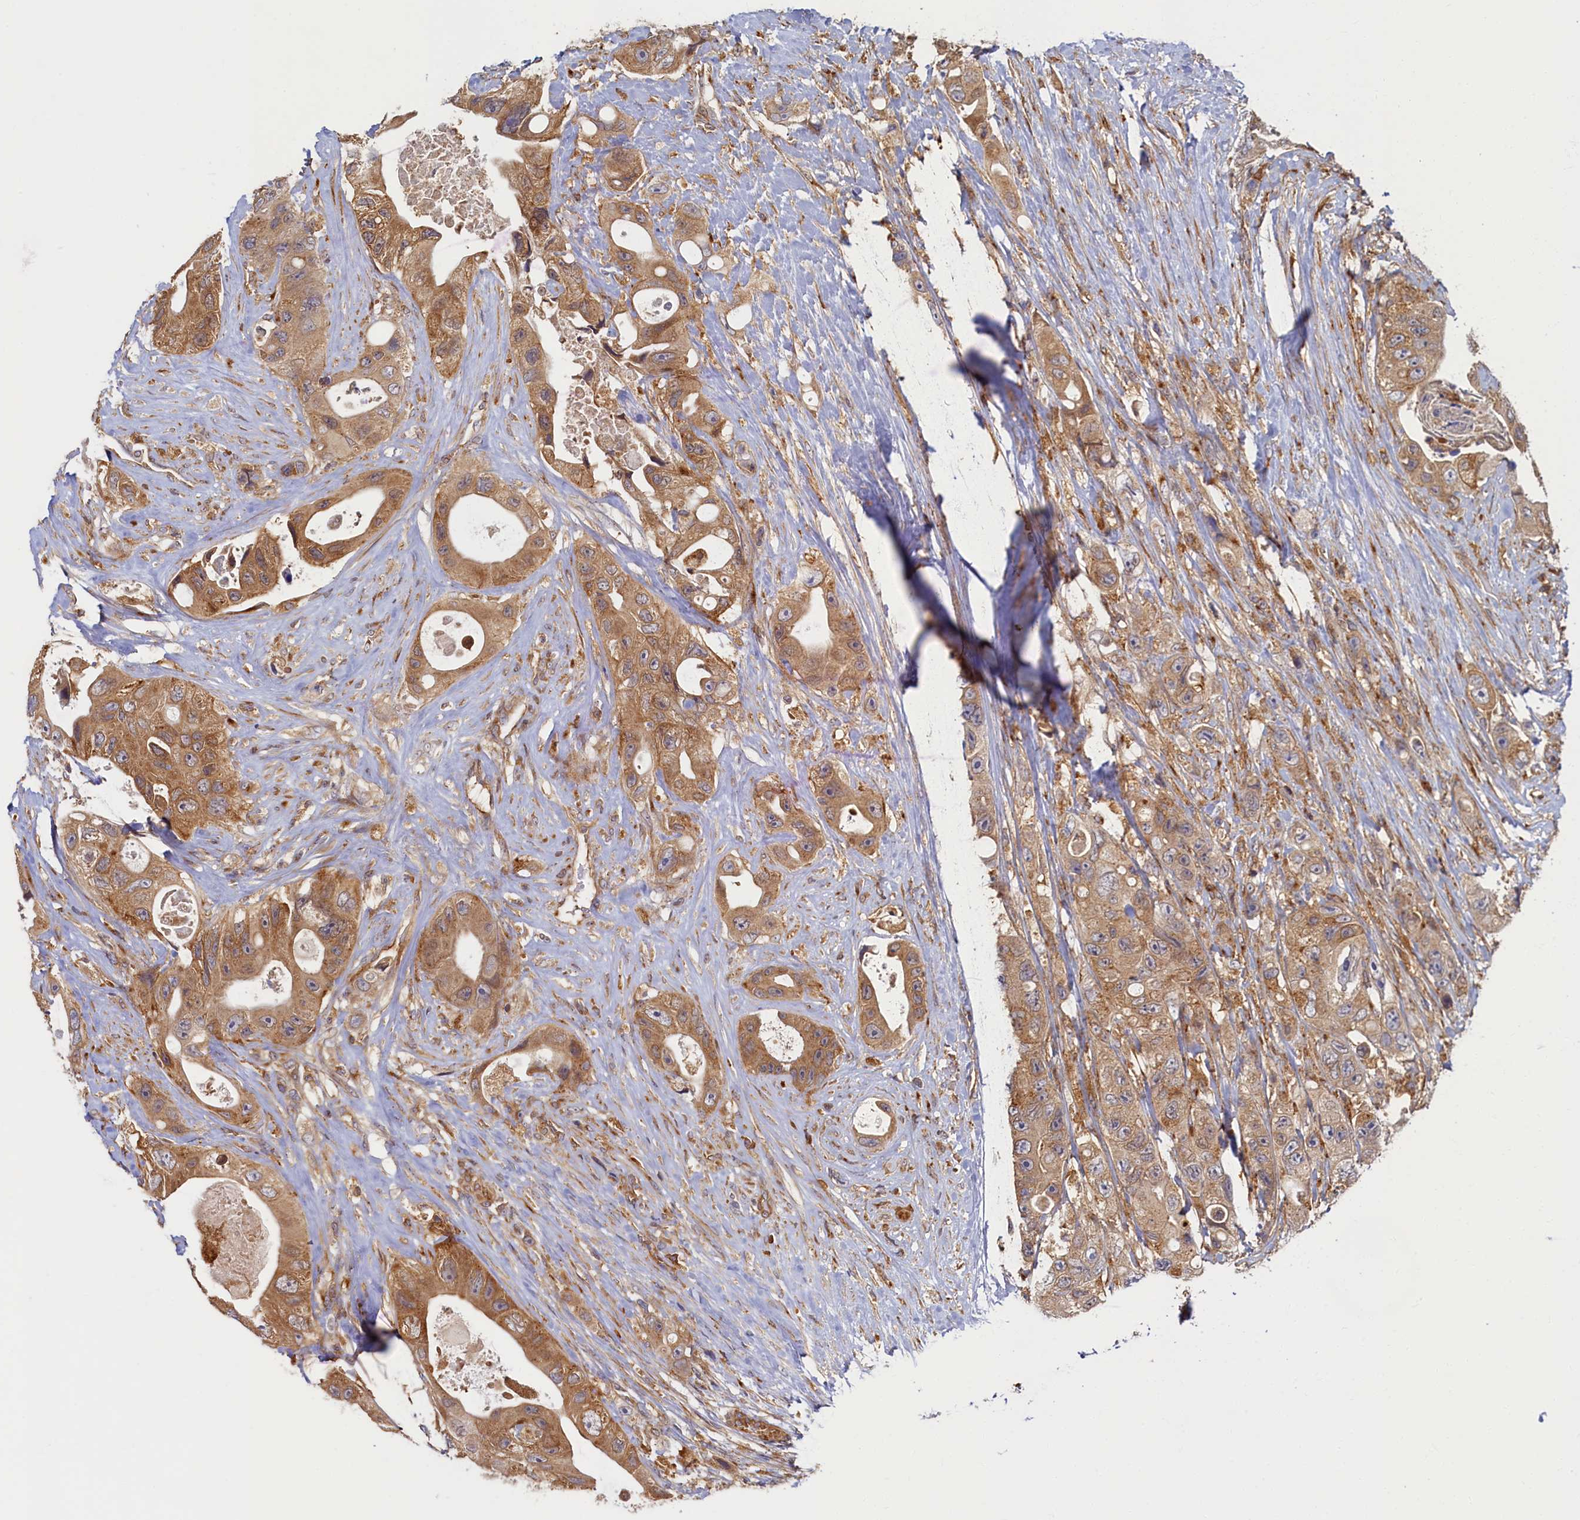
{"staining": {"intensity": "moderate", "quantity": ">75%", "location": "cytoplasmic/membranous"}, "tissue": "colorectal cancer", "cell_type": "Tumor cells", "image_type": "cancer", "snomed": [{"axis": "morphology", "description": "Adenocarcinoma, NOS"}, {"axis": "topography", "description": "Colon"}], "caption": "Immunohistochemical staining of colorectal adenocarcinoma demonstrates medium levels of moderate cytoplasmic/membranous staining in approximately >75% of tumor cells.", "gene": "STX12", "patient": {"sex": "female", "age": 46}}